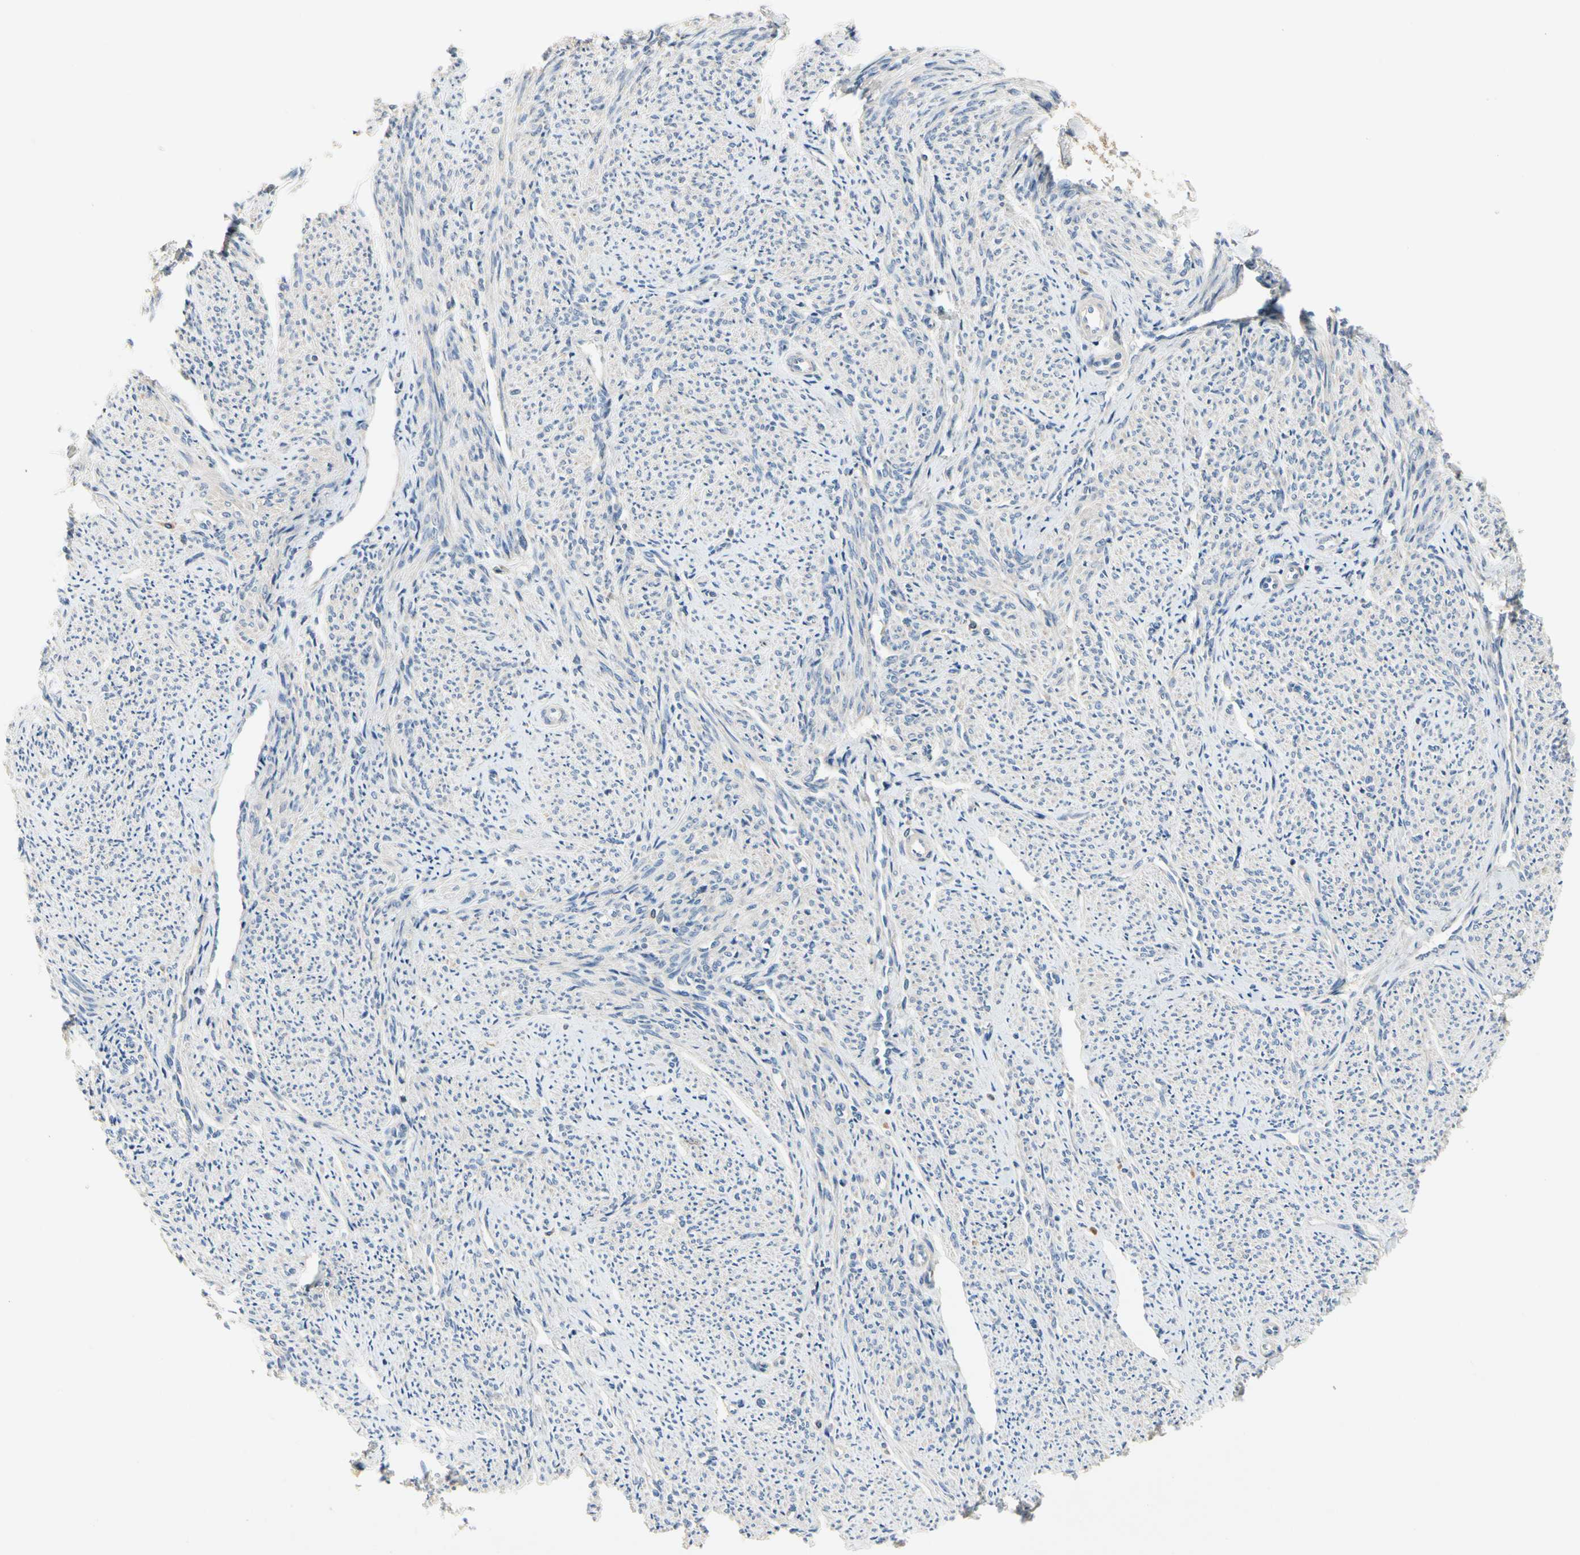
{"staining": {"intensity": "negative", "quantity": "none", "location": "none"}, "tissue": "smooth muscle", "cell_type": "Smooth muscle cells", "image_type": "normal", "snomed": [{"axis": "morphology", "description": "Normal tissue, NOS"}, {"axis": "topography", "description": "Smooth muscle"}], "caption": "This is a photomicrograph of IHC staining of benign smooth muscle, which shows no expression in smooth muscle cells. The staining was performed using DAB (3,3'-diaminobenzidine) to visualize the protein expression in brown, while the nuclei were stained in blue with hematoxylin (Magnification: 20x).", "gene": "GAS6", "patient": {"sex": "female", "age": 65}}